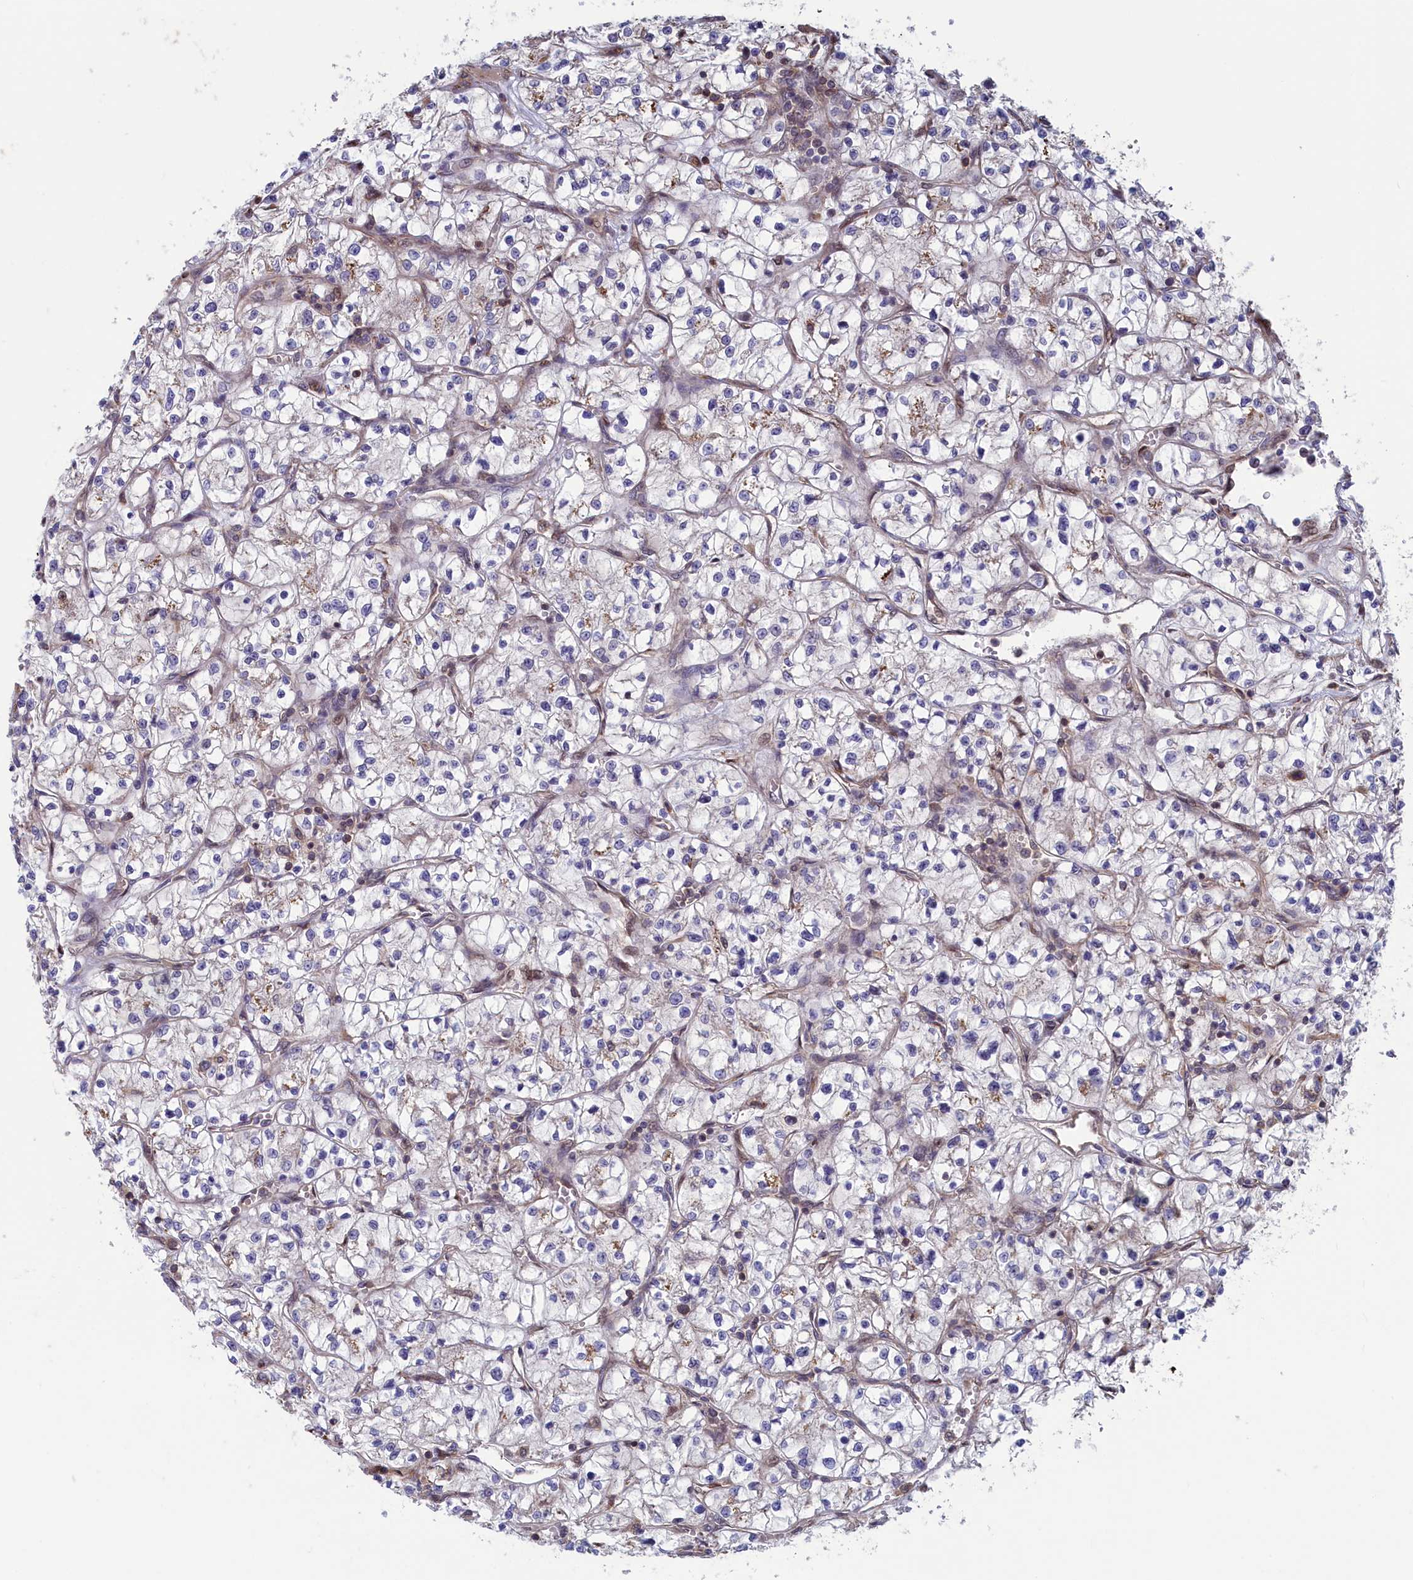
{"staining": {"intensity": "negative", "quantity": "none", "location": "none"}, "tissue": "renal cancer", "cell_type": "Tumor cells", "image_type": "cancer", "snomed": [{"axis": "morphology", "description": "Adenocarcinoma, NOS"}, {"axis": "topography", "description": "Kidney"}], "caption": "High power microscopy histopathology image of an IHC histopathology image of adenocarcinoma (renal), revealing no significant expression in tumor cells. Nuclei are stained in blue.", "gene": "RILPL1", "patient": {"sex": "female", "age": 64}}